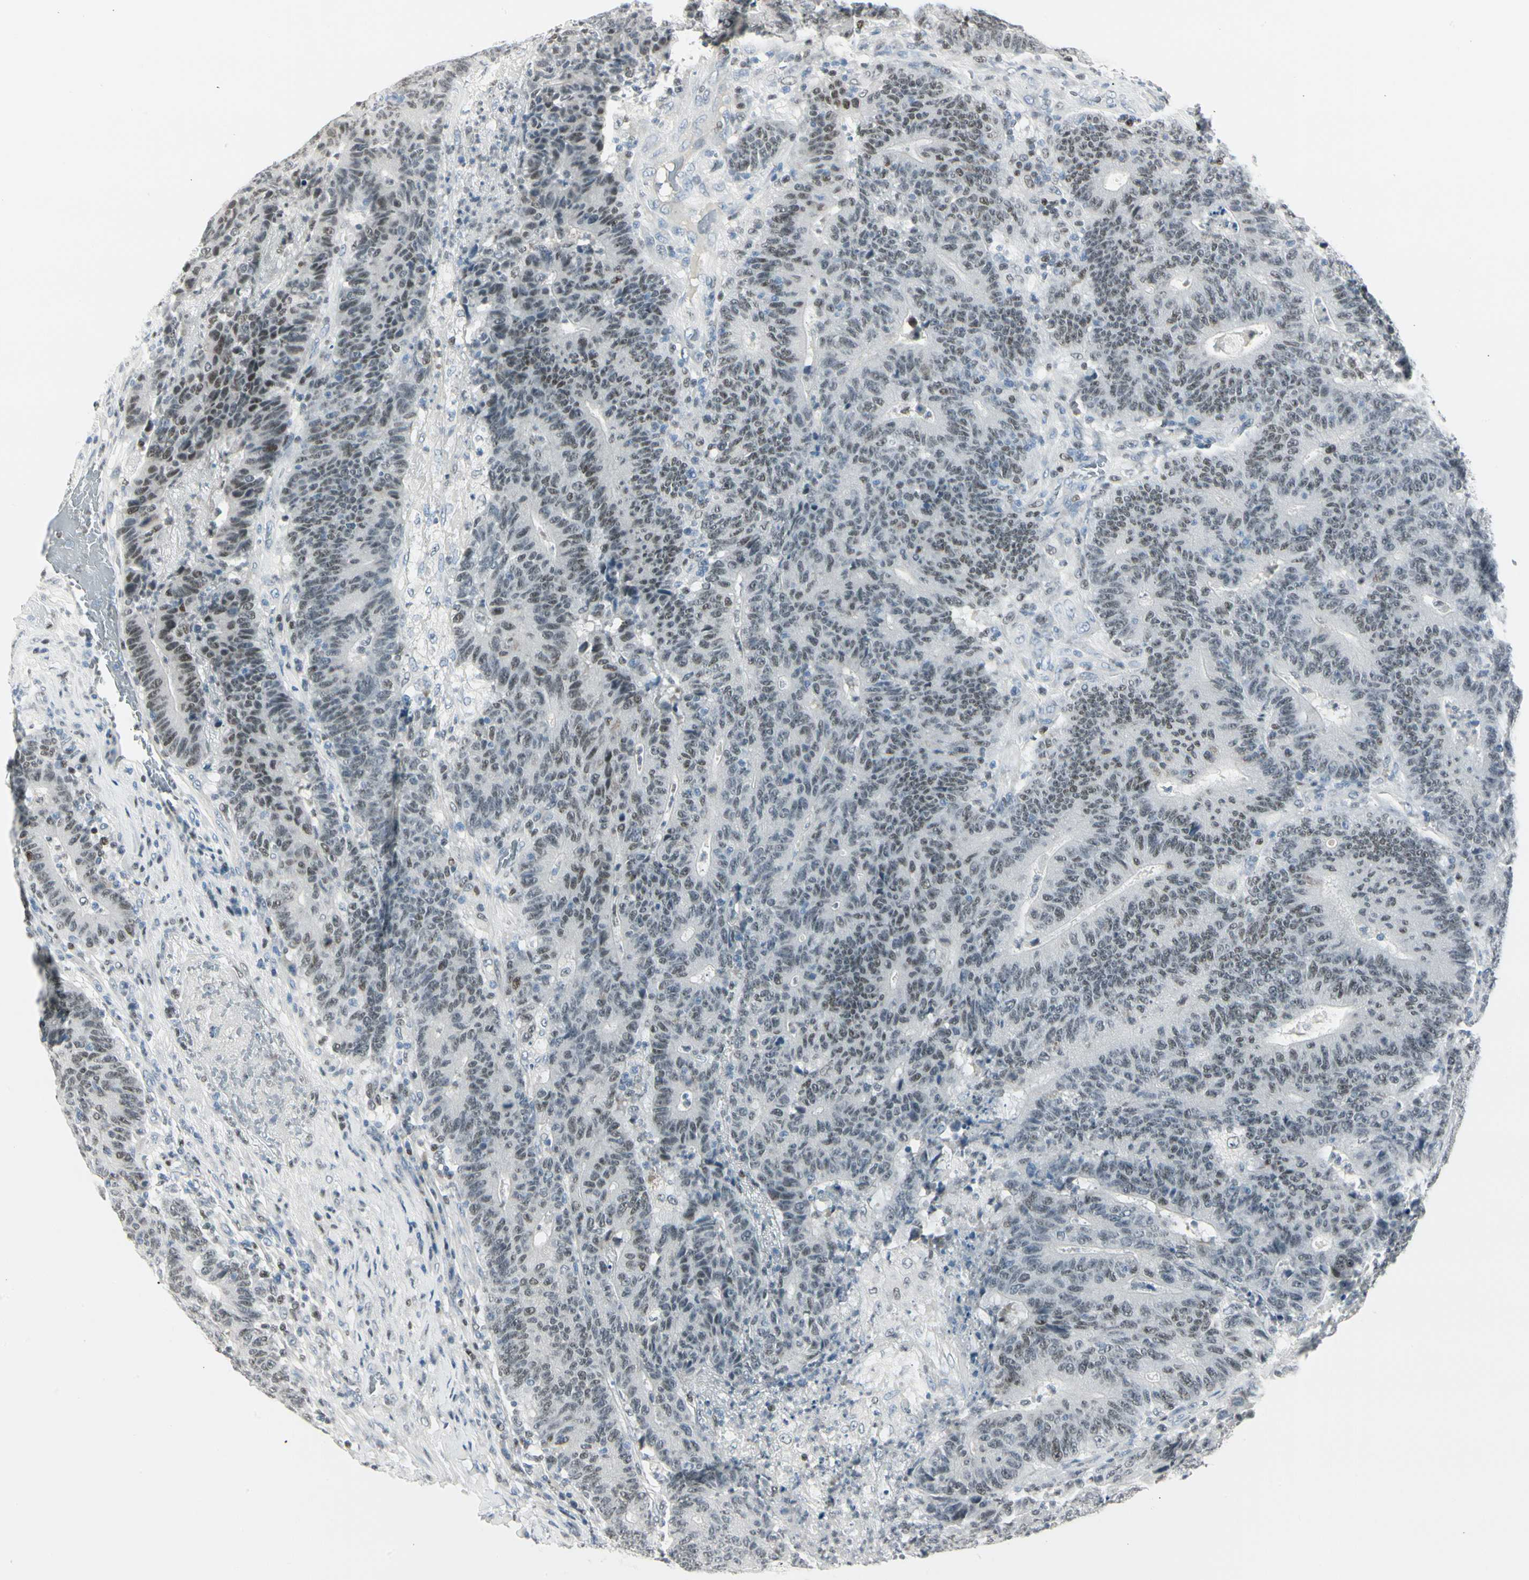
{"staining": {"intensity": "weak", "quantity": "25%-75%", "location": "nuclear"}, "tissue": "colorectal cancer", "cell_type": "Tumor cells", "image_type": "cancer", "snomed": [{"axis": "morphology", "description": "Normal tissue, NOS"}, {"axis": "morphology", "description": "Adenocarcinoma, NOS"}, {"axis": "topography", "description": "Colon"}], "caption": "Human colorectal cancer stained for a protein (brown) displays weak nuclear positive positivity in about 25%-75% of tumor cells.", "gene": "ZBTB7B", "patient": {"sex": "female", "age": 75}}